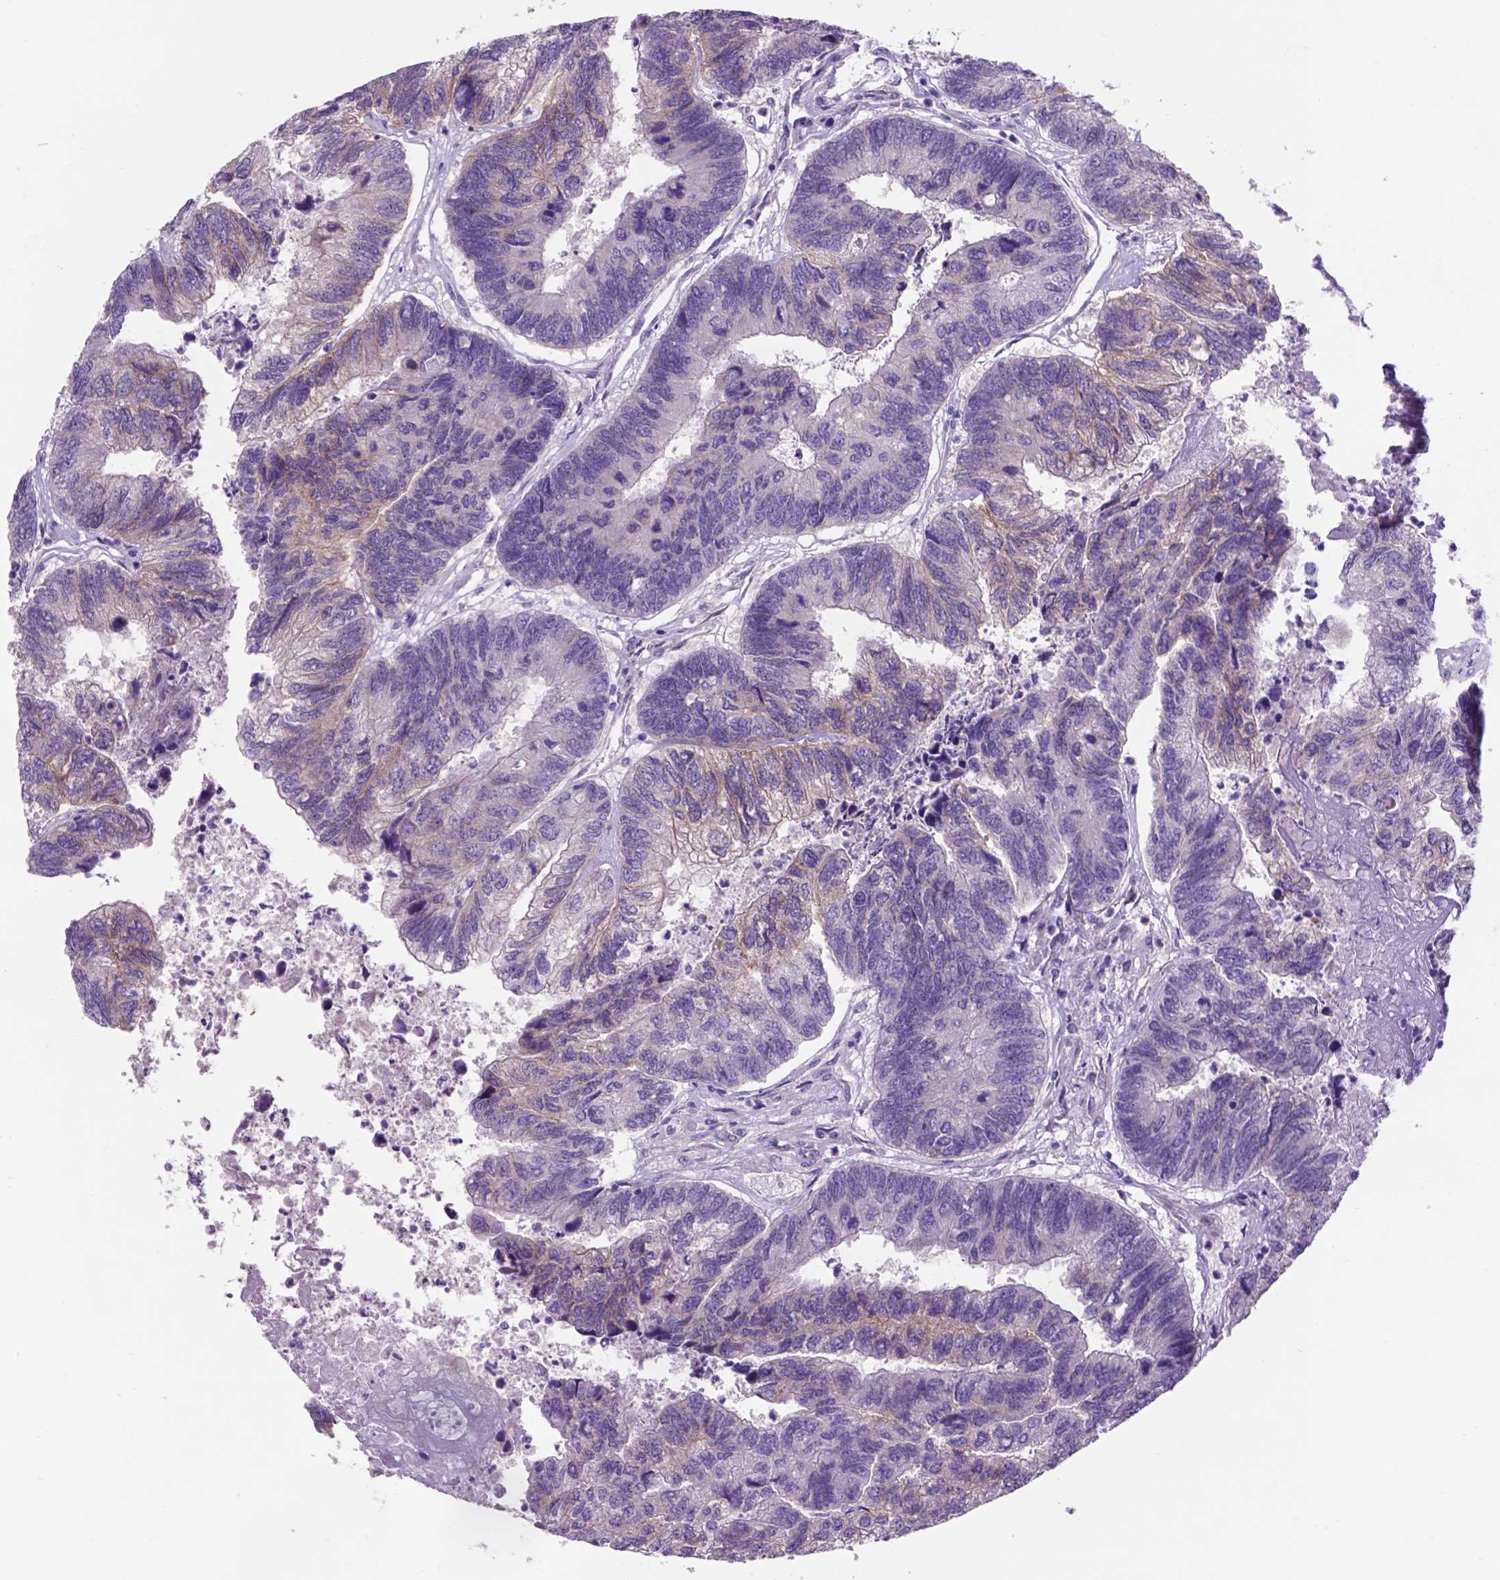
{"staining": {"intensity": "negative", "quantity": "none", "location": "none"}, "tissue": "colorectal cancer", "cell_type": "Tumor cells", "image_type": "cancer", "snomed": [{"axis": "morphology", "description": "Adenocarcinoma, NOS"}, {"axis": "topography", "description": "Colon"}], "caption": "Tumor cells show no significant protein positivity in adenocarcinoma (colorectal).", "gene": "EGFR", "patient": {"sex": "female", "age": 67}}